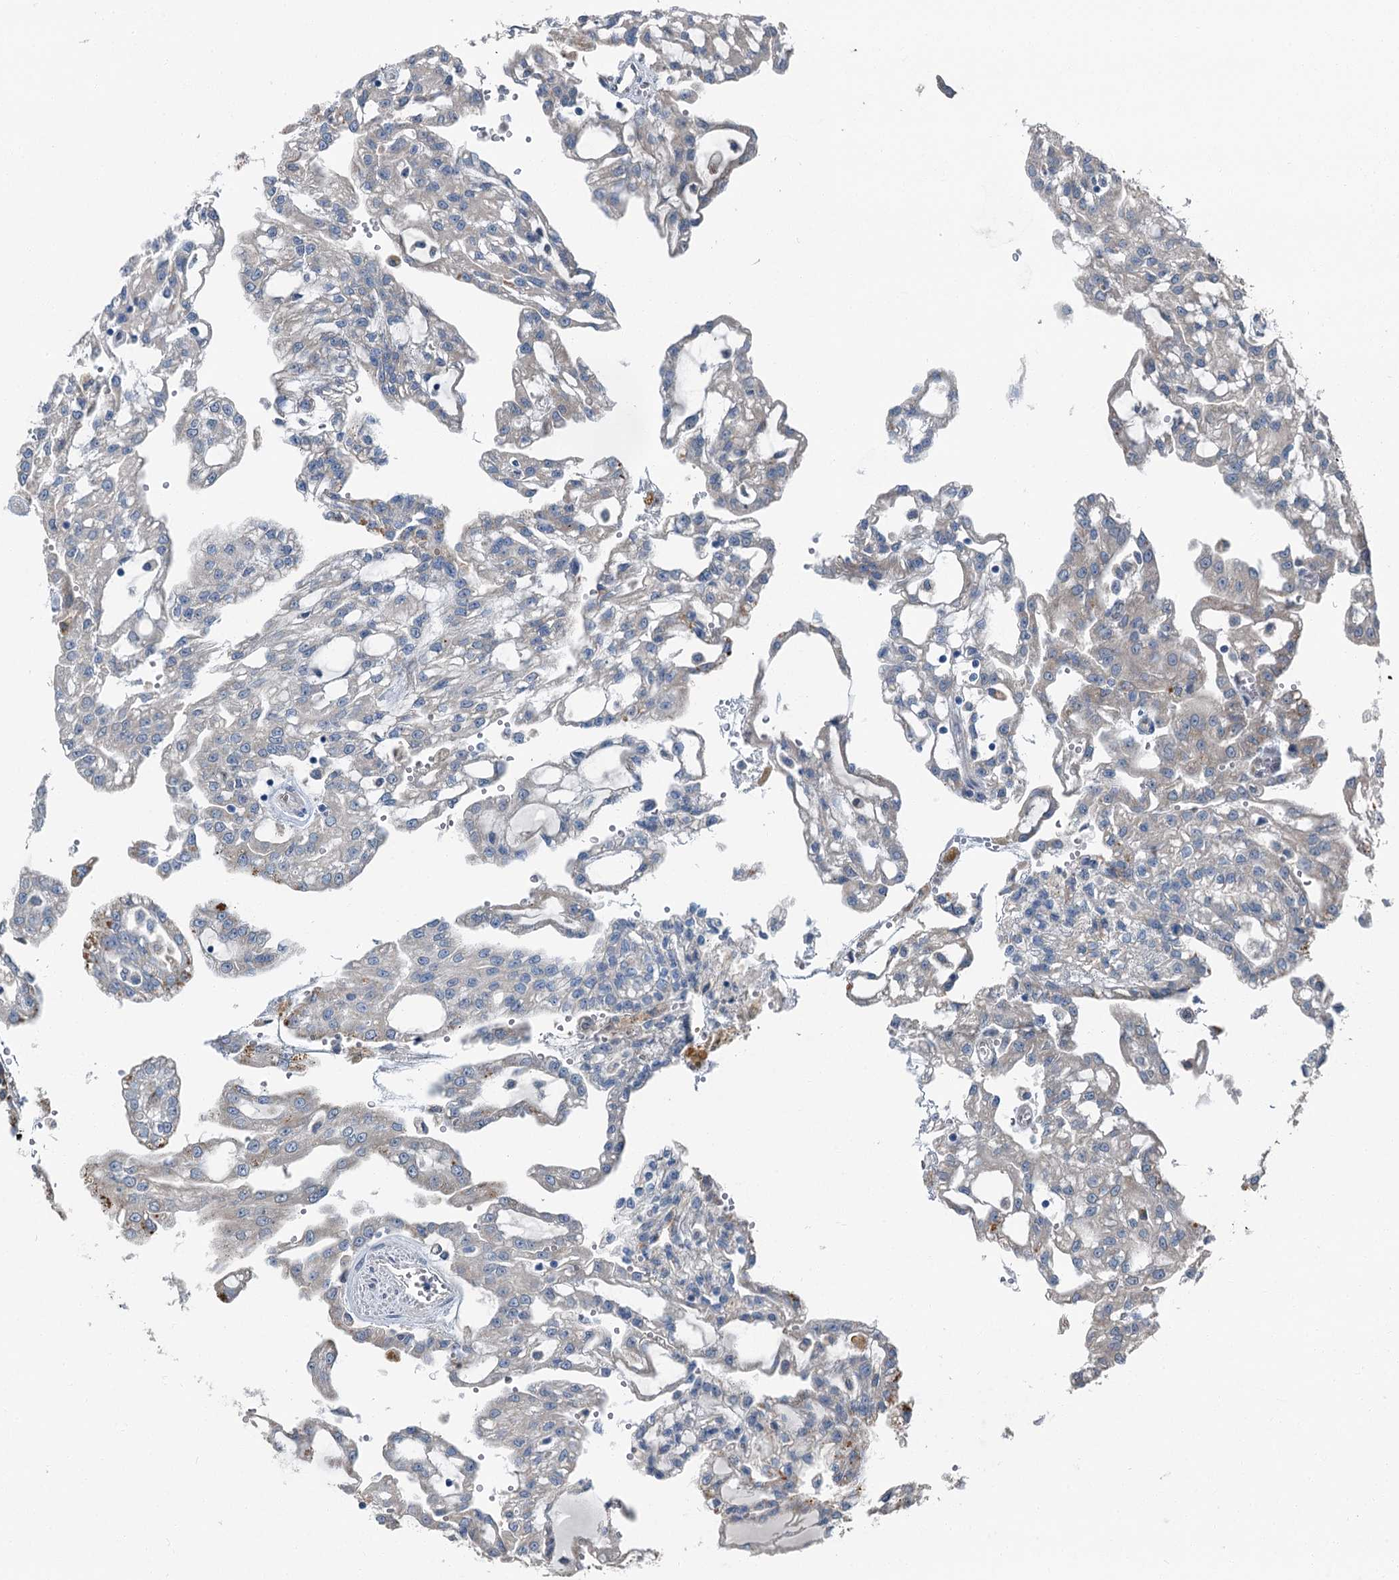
{"staining": {"intensity": "negative", "quantity": "none", "location": "none"}, "tissue": "renal cancer", "cell_type": "Tumor cells", "image_type": "cancer", "snomed": [{"axis": "morphology", "description": "Adenocarcinoma, NOS"}, {"axis": "topography", "description": "Kidney"}], "caption": "Immunohistochemistry micrograph of human renal adenocarcinoma stained for a protein (brown), which shows no positivity in tumor cells. (DAB (3,3'-diaminobenzidine) immunohistochemistry (IHC) visualized using brightfield microscopy, high magnification).", "gene": "C6orf120", "patient": {"sex": "male", "age": 63}}